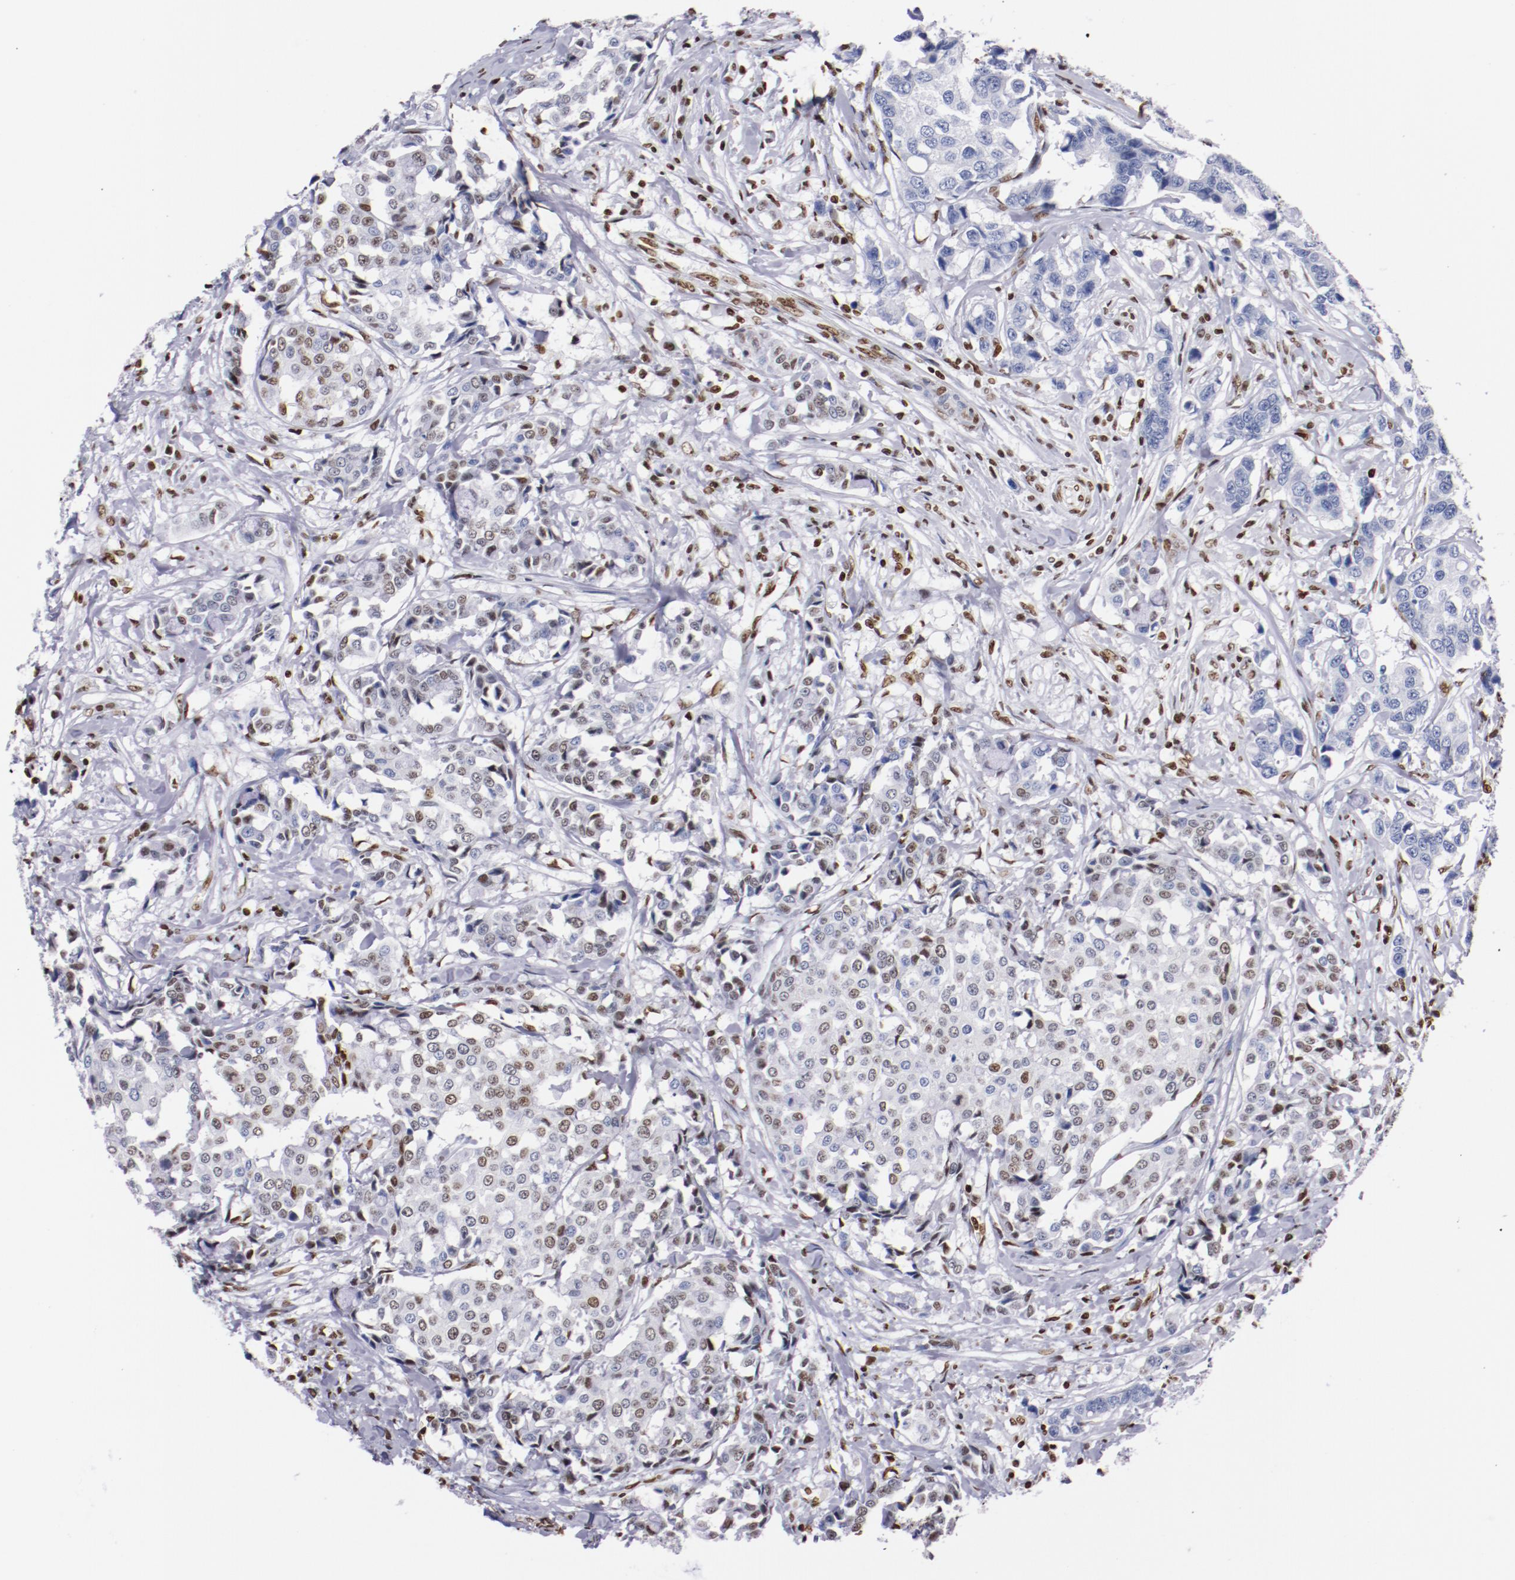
{"staining": {"intensity": "negative", "quantity": "none", "location": "none"}, "tissue": "breast cancer", "cell_type": "Tumor cells", "image_type": "cancer", "snomed": [{"axis": "morphology", "description": "Duct carcinoma"}, {"axis": "topography", "description": "Breast"}], "caption": "DAB (3,3'-diaminobenzidine) immunohistochemical staining of breast cancer exhibits no significant staining in tumor cells.", "gene": "IFI16", "patient": {"sex": "female", "age": 27}}